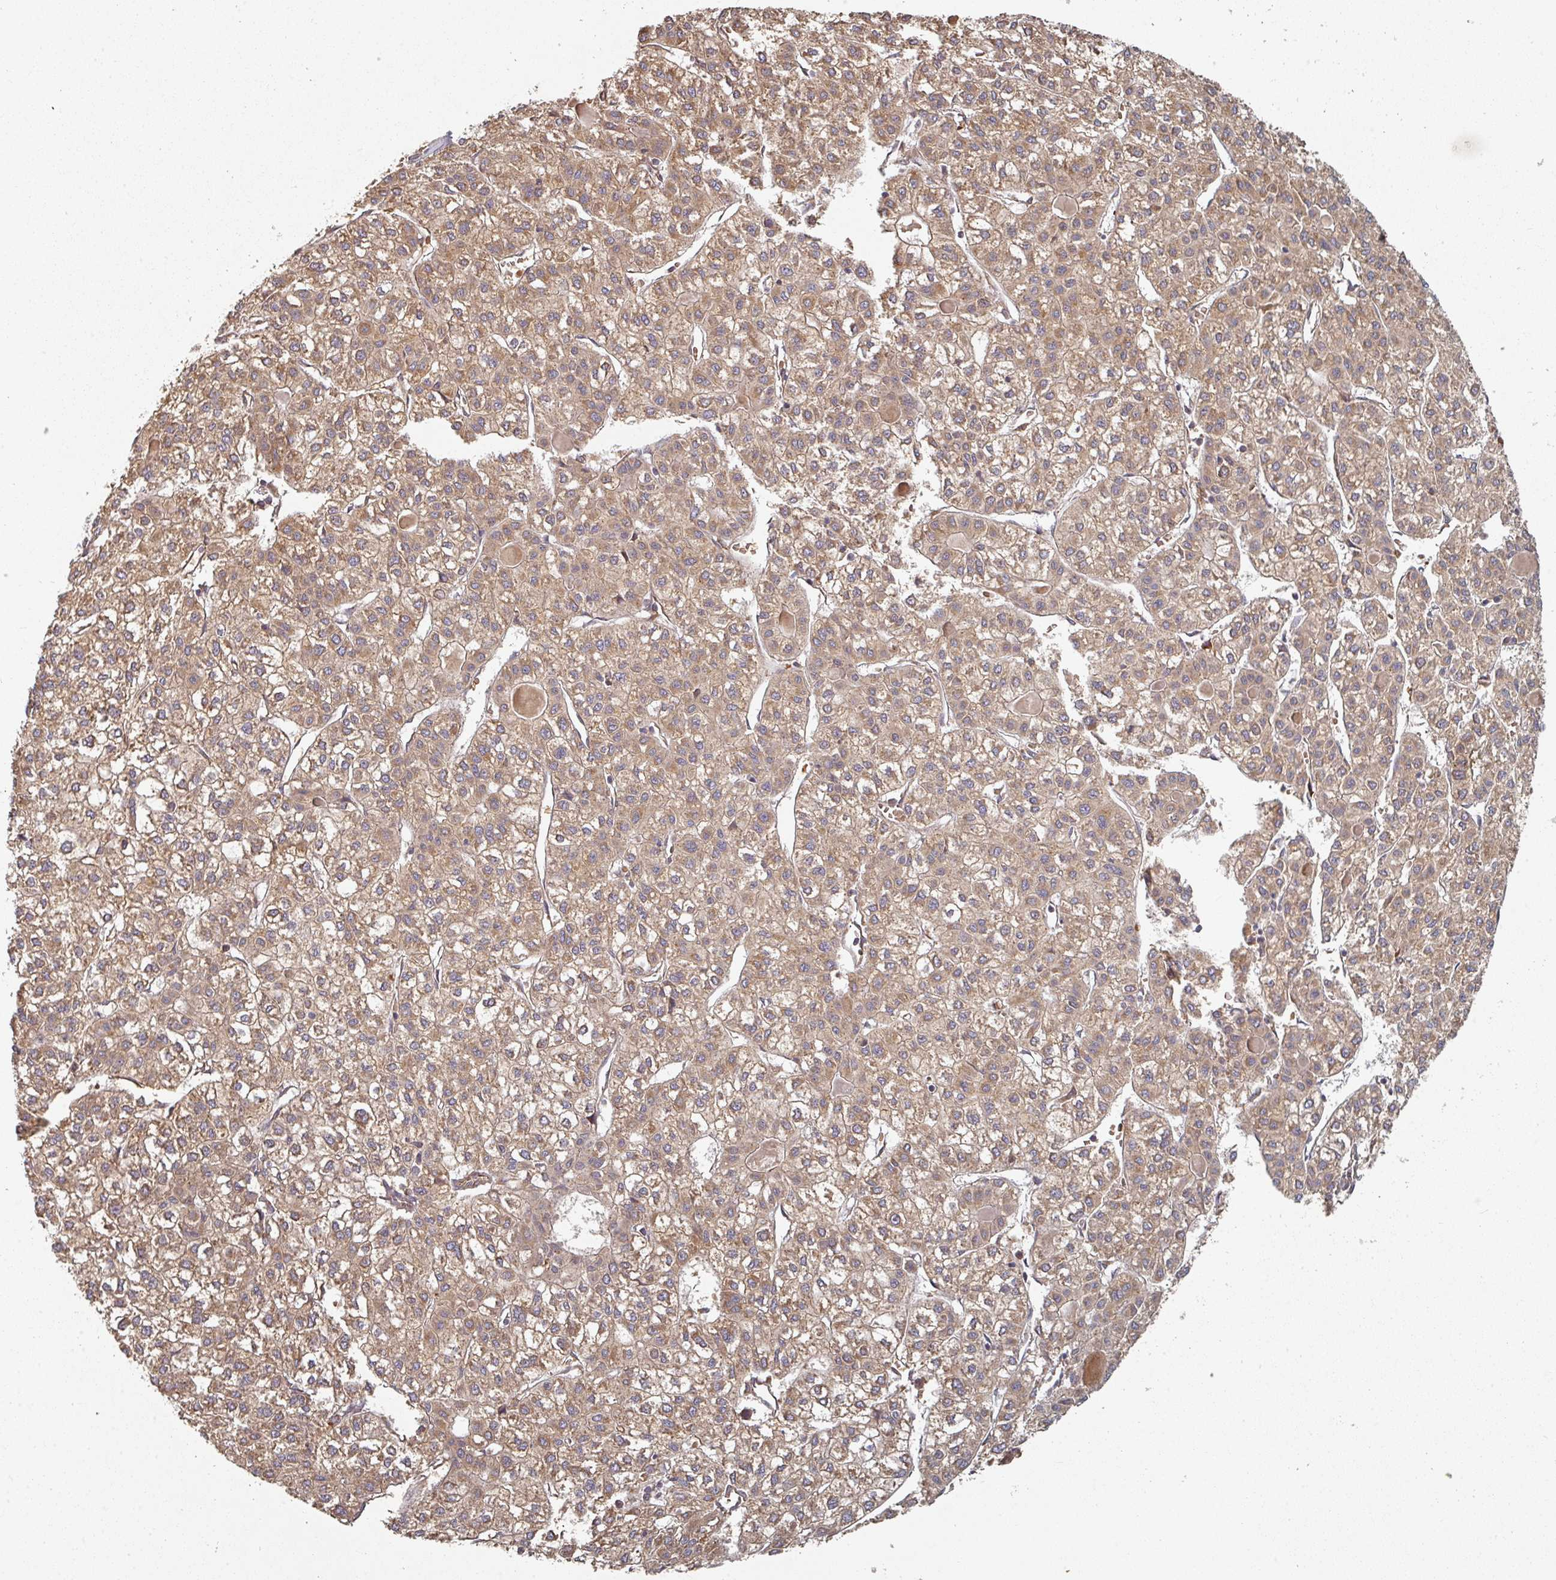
{"staining": {"intensity": "moderate", "quantity": ">75%", "location": "cytoplasmic/membranous"}, "tissue": "liver cancer", "cell_type": "Tumor cells", "image_type": "cancer", "snomed": [{"axis": "morphology", "description": "Carcinoma, Hepatocellular, NOS"}, {"axis": "topography", "description": "Liver"}], "caption": "Protein staining shows moderate cytoplasmic/membranous expression in approximately >75% of tumor cells in hepatocellular carcinoma (liver).", "gene": "EDEM2", "patient": {"sex": "female", "age": 43}}